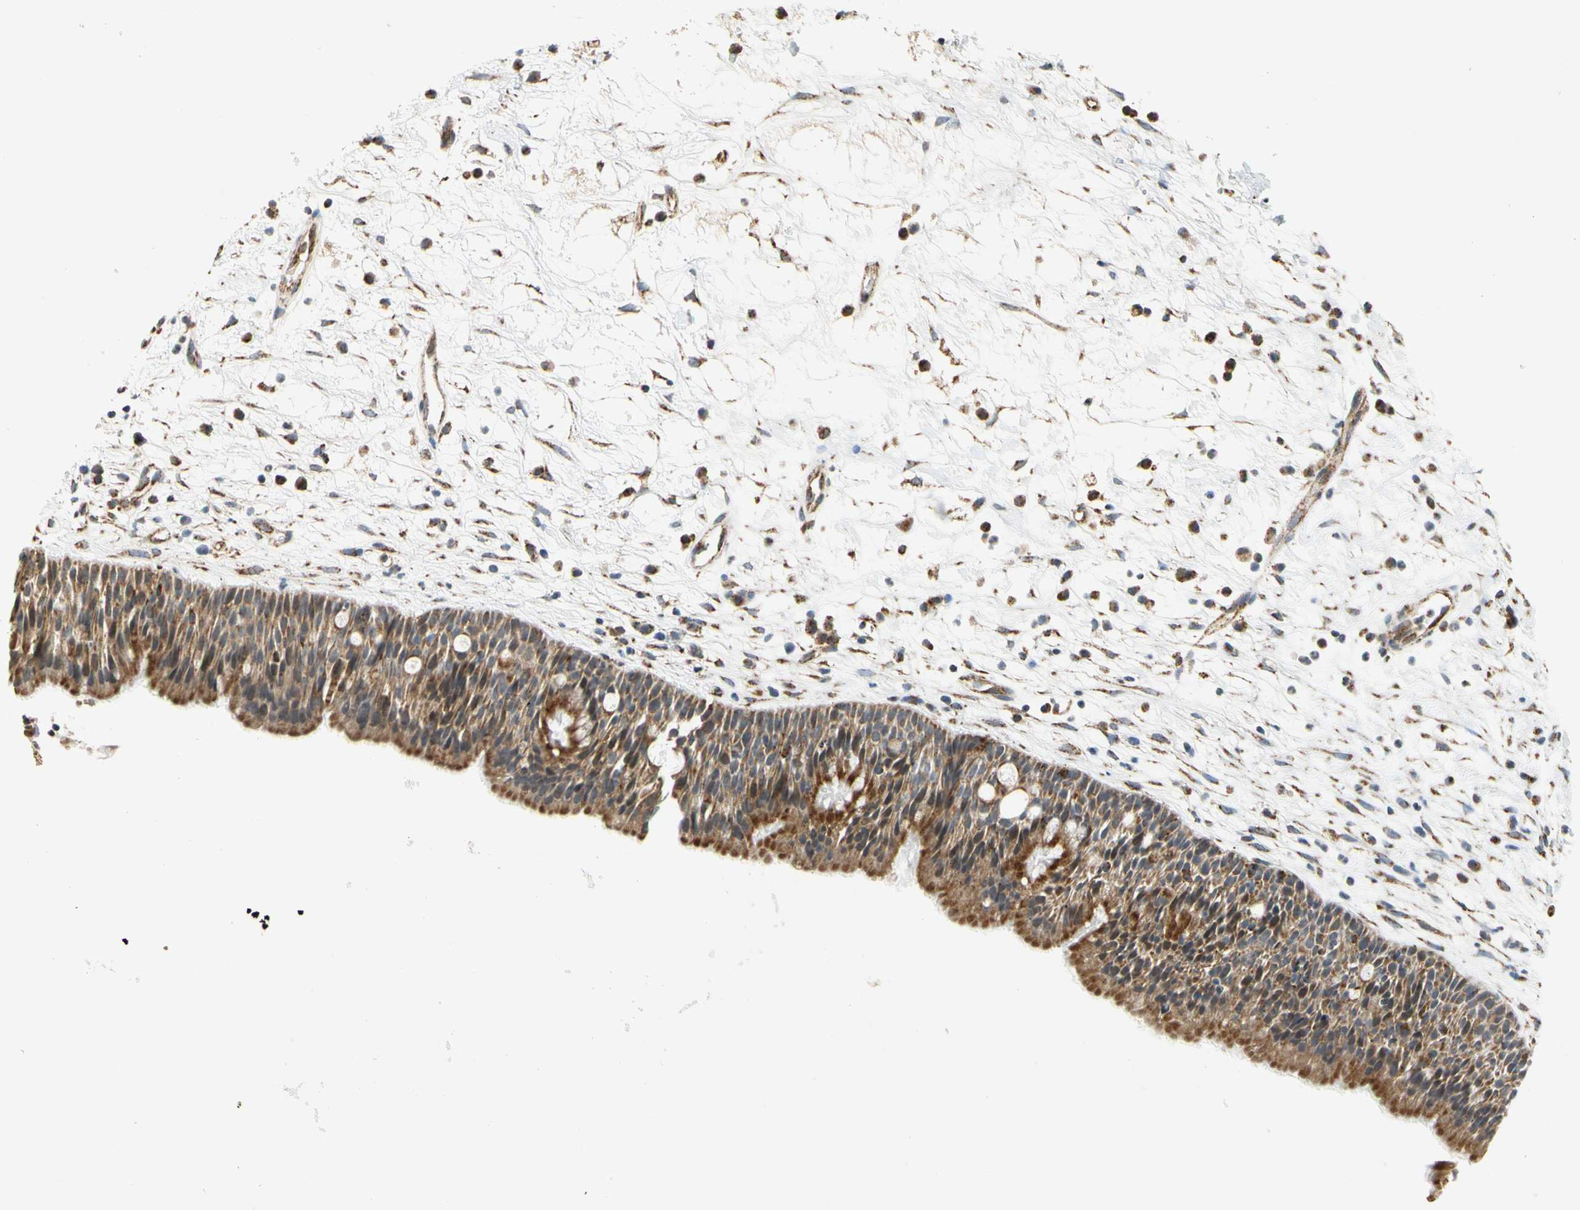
{"staining": {"intensity": "moderate", "quantity": ">75%", "location": "cytoplasmic/membranous"}, "tissue": "nasopharynx", "cell_type": "Respiratory epithelial cells", "image_type": "normal", "snomed": [{"axis": "morphology", "description": "Normal tissue, NOS"}, {"axis": "topography", "description": "Nasopharynx"}], "caption": "Protein expression analysis of benign nasopharynx reveals moderate cytoplasmic/membranous expression in approximately >75% of respiratory epithelial cells. (DAB = brown stain, brightfield microscopy at high magnification).", "gene": "SFXN3", "patient": {"sex": "male", "age": 13}}